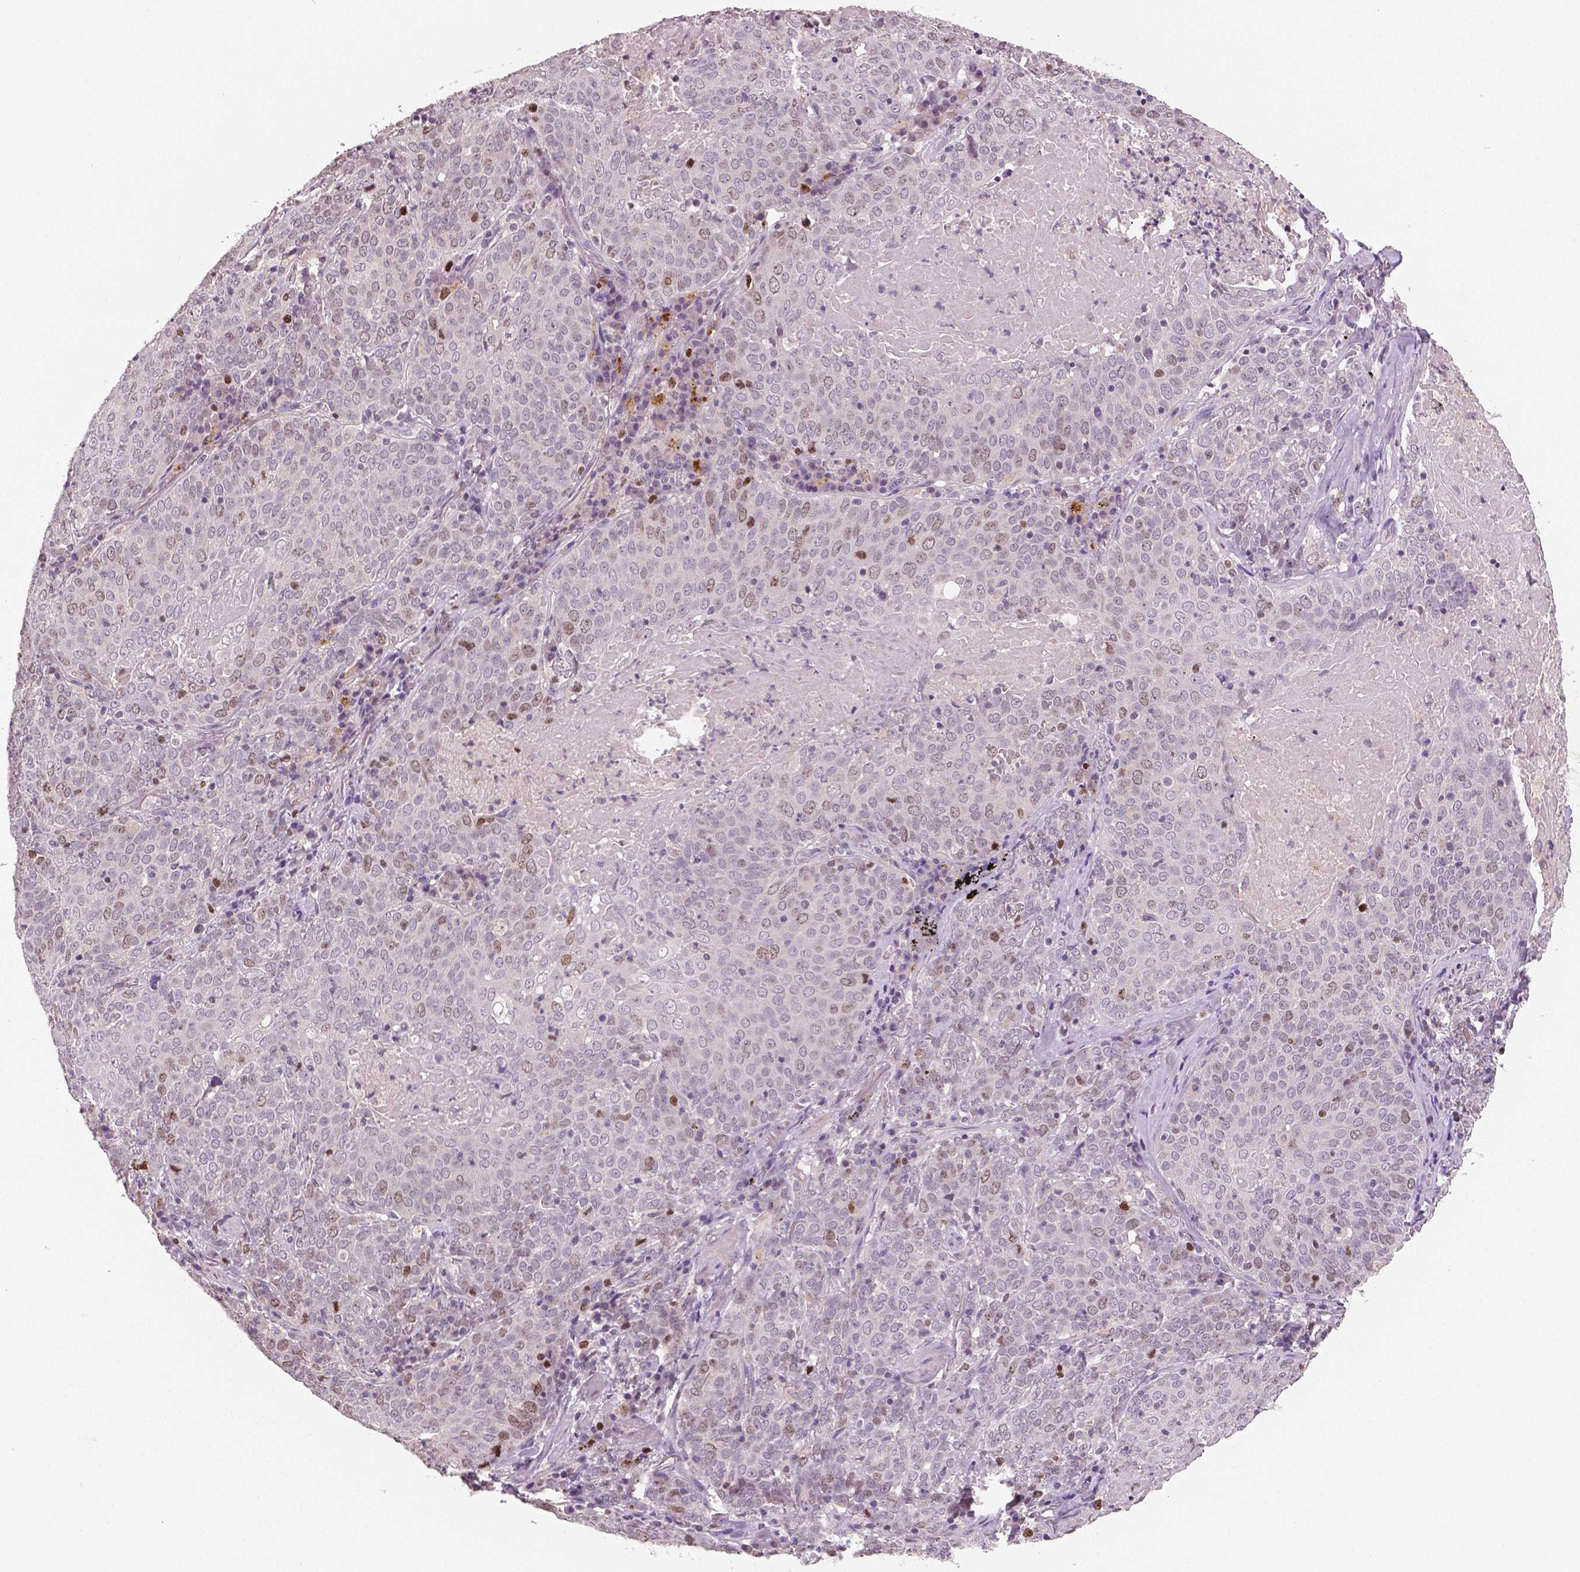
{"staining": {"intensity": "moderate", "quantity": "<25%", "location": "nuclear"}, "tissue": "lung cancer", "cell_type": "Tumor cells", "image_type": "cancer", "snomed": [{"axis": "morphology", "description": "Squamous cell carcinoma, NOS"}, {"axis": "topography", "description": "Lung"}], "caption": "Tumor cells show low levels of moderate nuclear staining in about <25% of cells in human lung cancer. The staining was performed using DAB to visualize the protein expression in brown, while the nuclei were stained in blue with hematoxylin (Magnification: 20x).", "gene": "MKI67", "patient": {"sex": "male", "age": 82}}